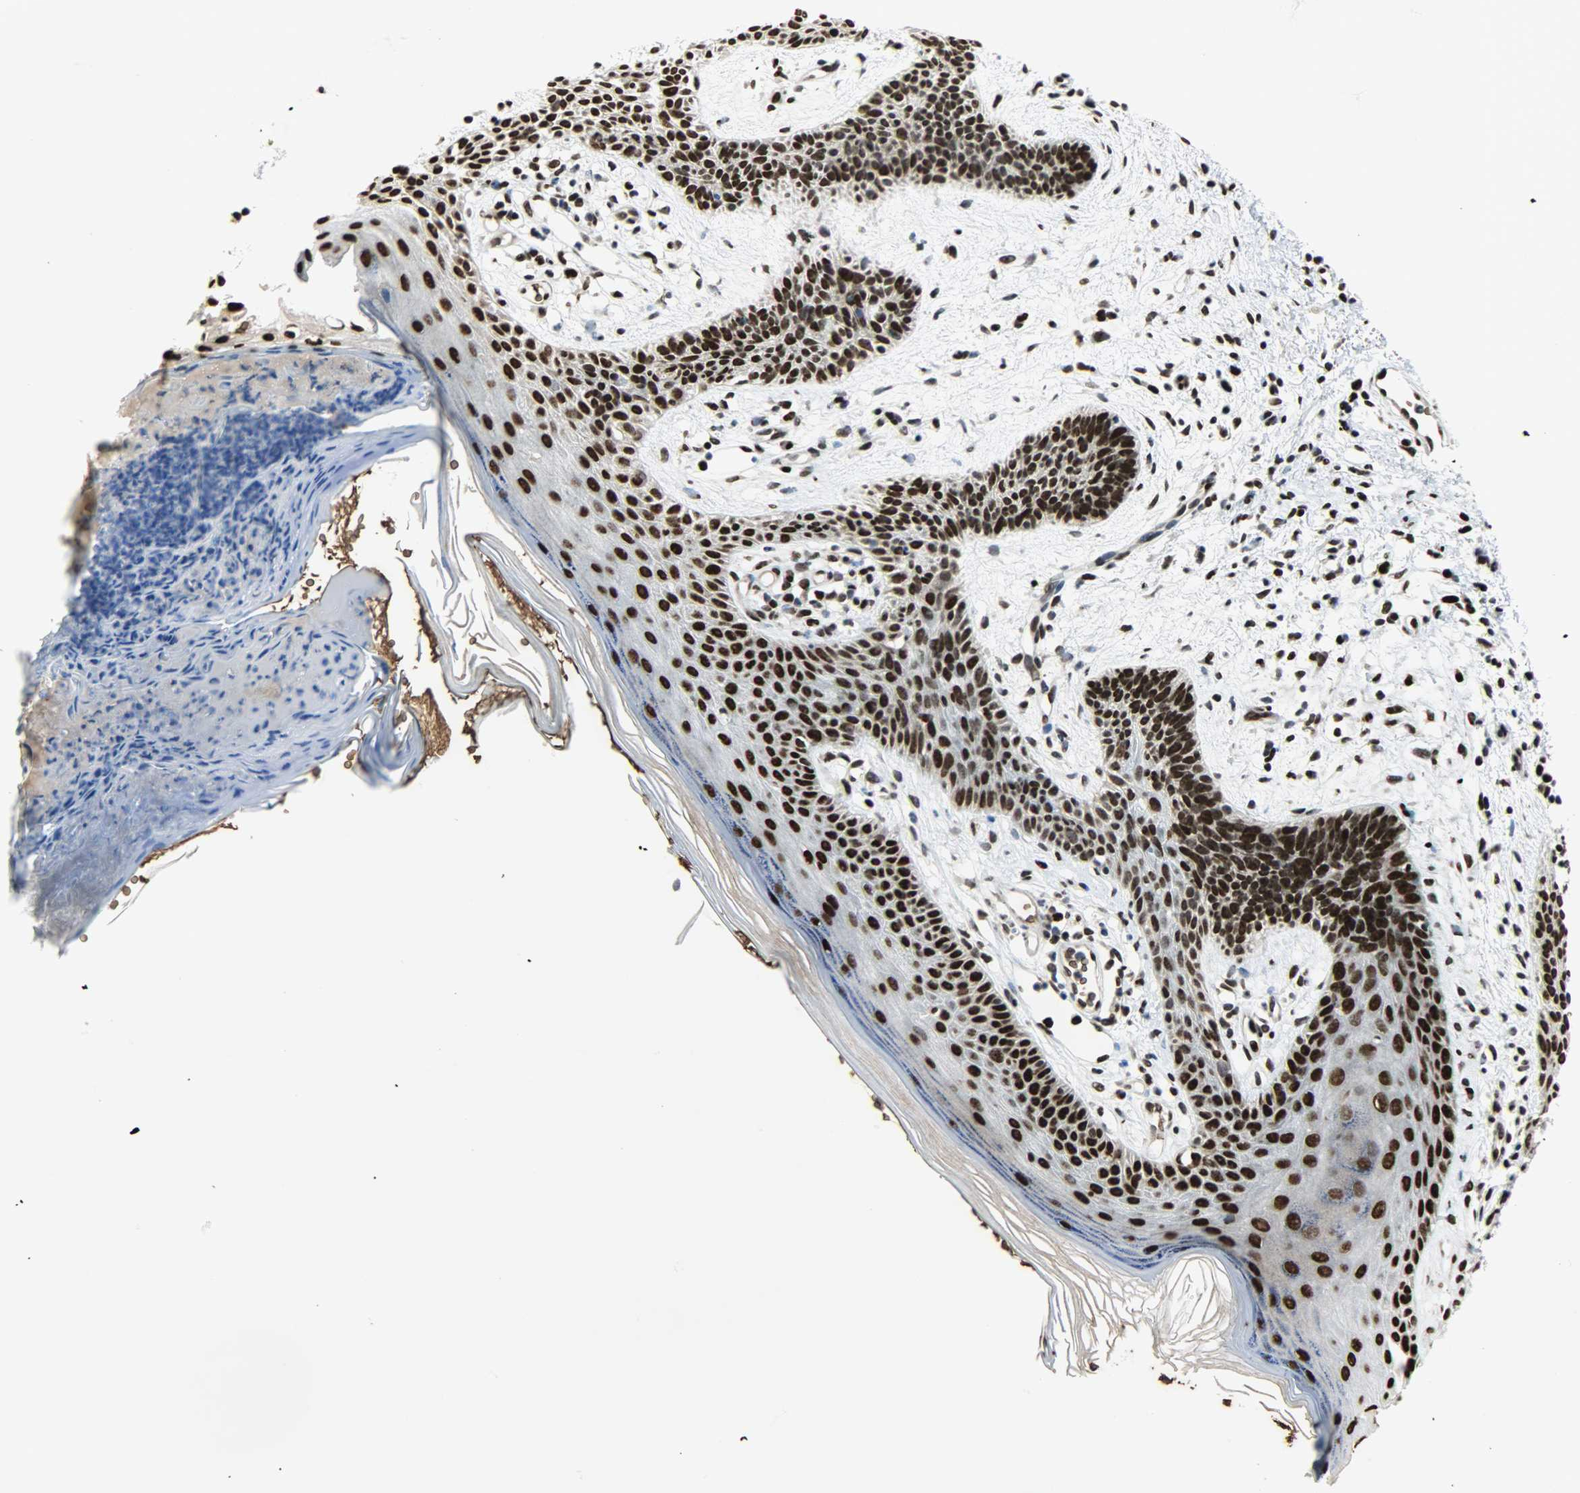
{"staining": {"intensity": "strong", "quantity": ">75%", "location": "nuclear"}, "tissue": "skin cancer", "cell_type": "Tumor cells", "image_type": "cancer", "snomed": [{"axis": "morphology", "description": "Normal tissue, NOS"}, {"axis": "morphology", "description": "Basal cell carcinoma"}, {"axis": "topography", "description": "Skin"}], "caption": "Human skin basal cell carcinoma stained with a brown dye exhibits strong nuclear positive positivity in approximately >75% of tumor cells.", "gene": "SNAI1", "patient": {"sex": "female", "age": 69}}